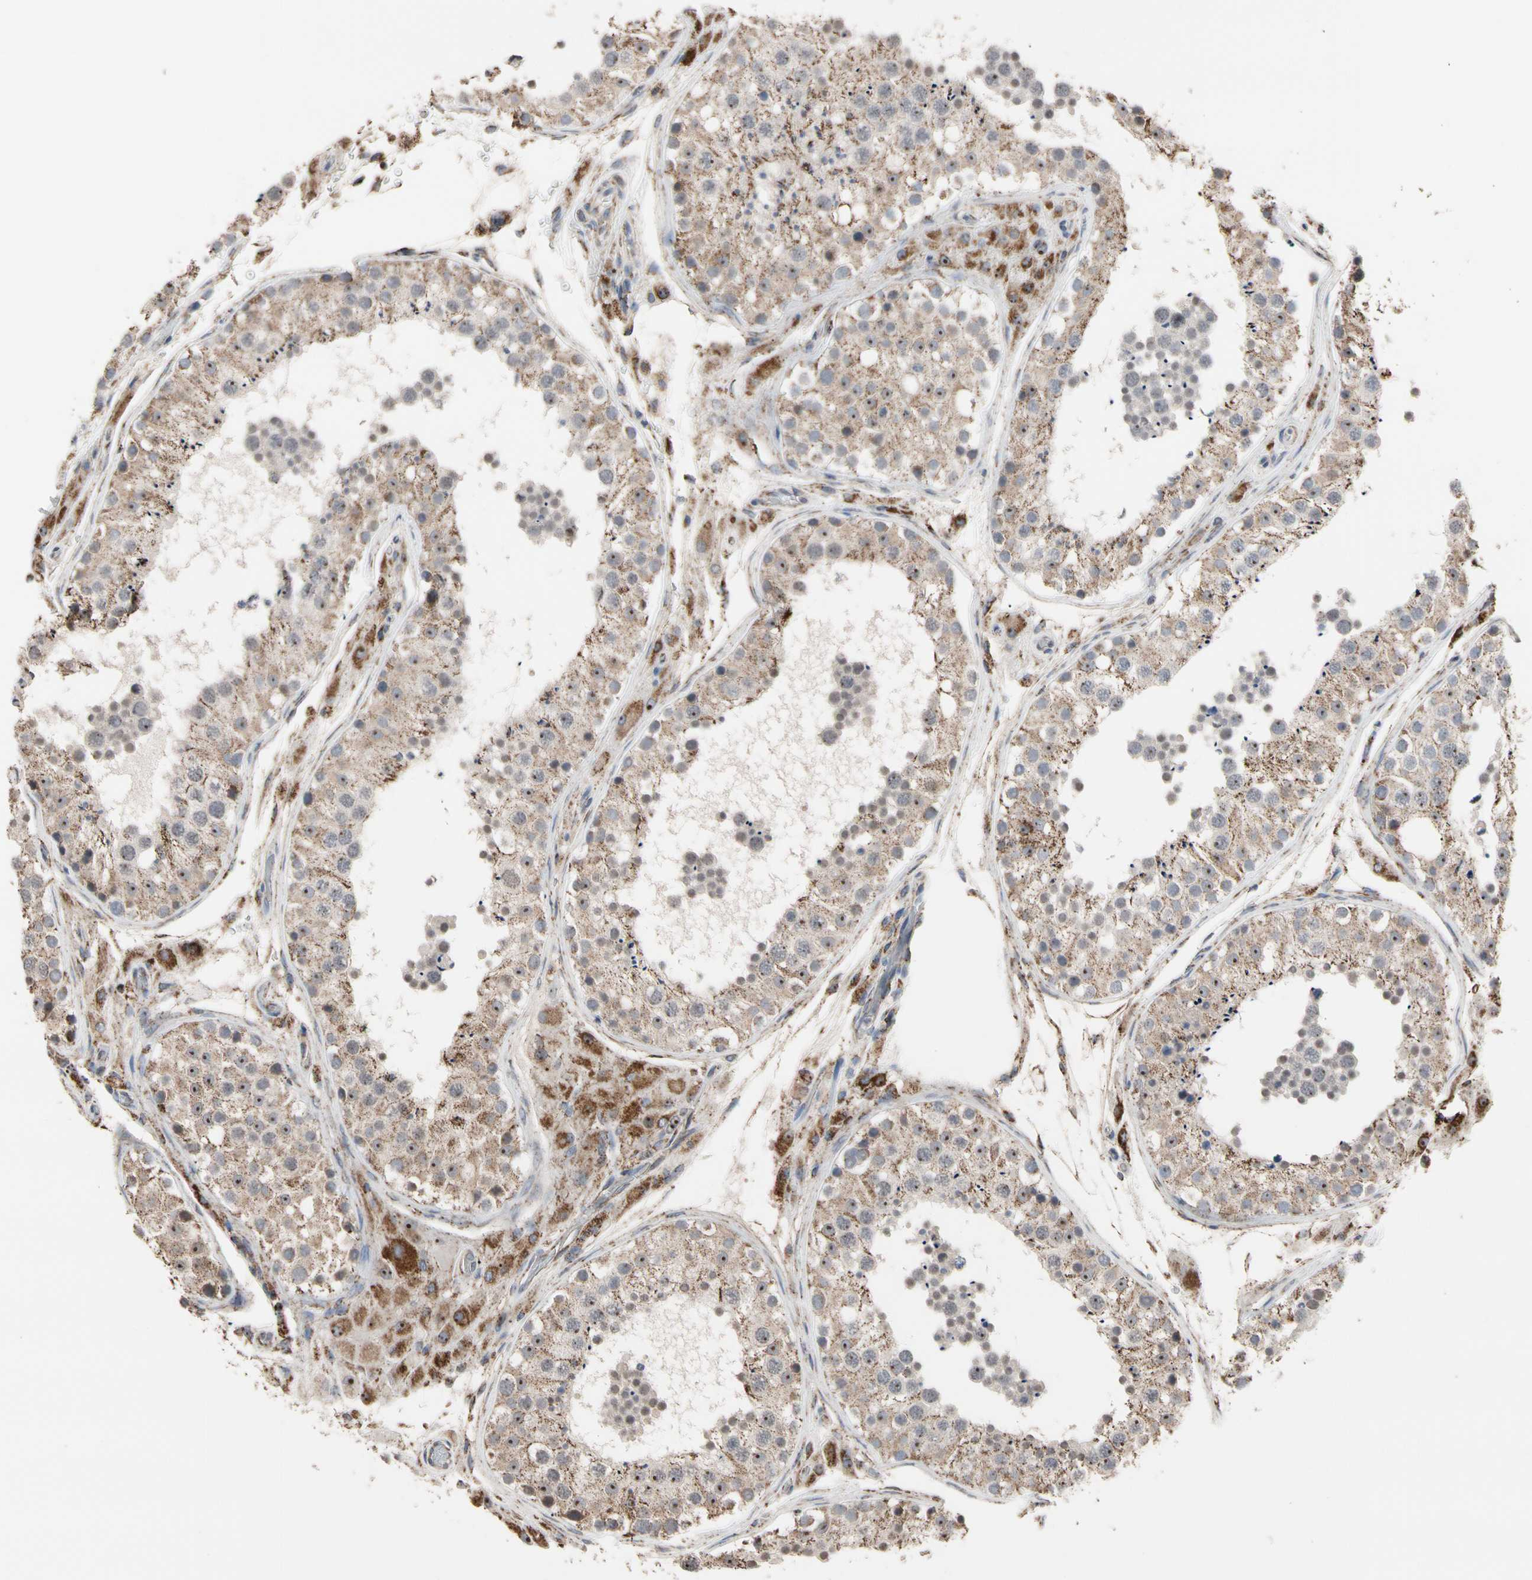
{"staining": {"intensity": "strong", "quantity": ">75%", "location": "cytoplasmic/membranous"}, "tissue": "testis", "cell_type": "Cells in seminiferous ducts", "image_type": "normal", "snomed": [{"axis": "morphology", "description": "Normal tissue, NOS"}, {"axis": "topography", "description": "Testis"}, {"axis": "topography", "description": "Epididymis"}], "caption": "High-magnification brightfield microscopy of benign testis stained with DAB (3,3'-diaminobenzidine) (brown) and counterstained with hematoxylin (blue). cells in seminiferous ducts exhibit strong cytoplasmic/membranous staining is appreciated in approximately>75% of cells.", "gene": "FAM110B", "patient": {"sex": "male", "age": 26}}